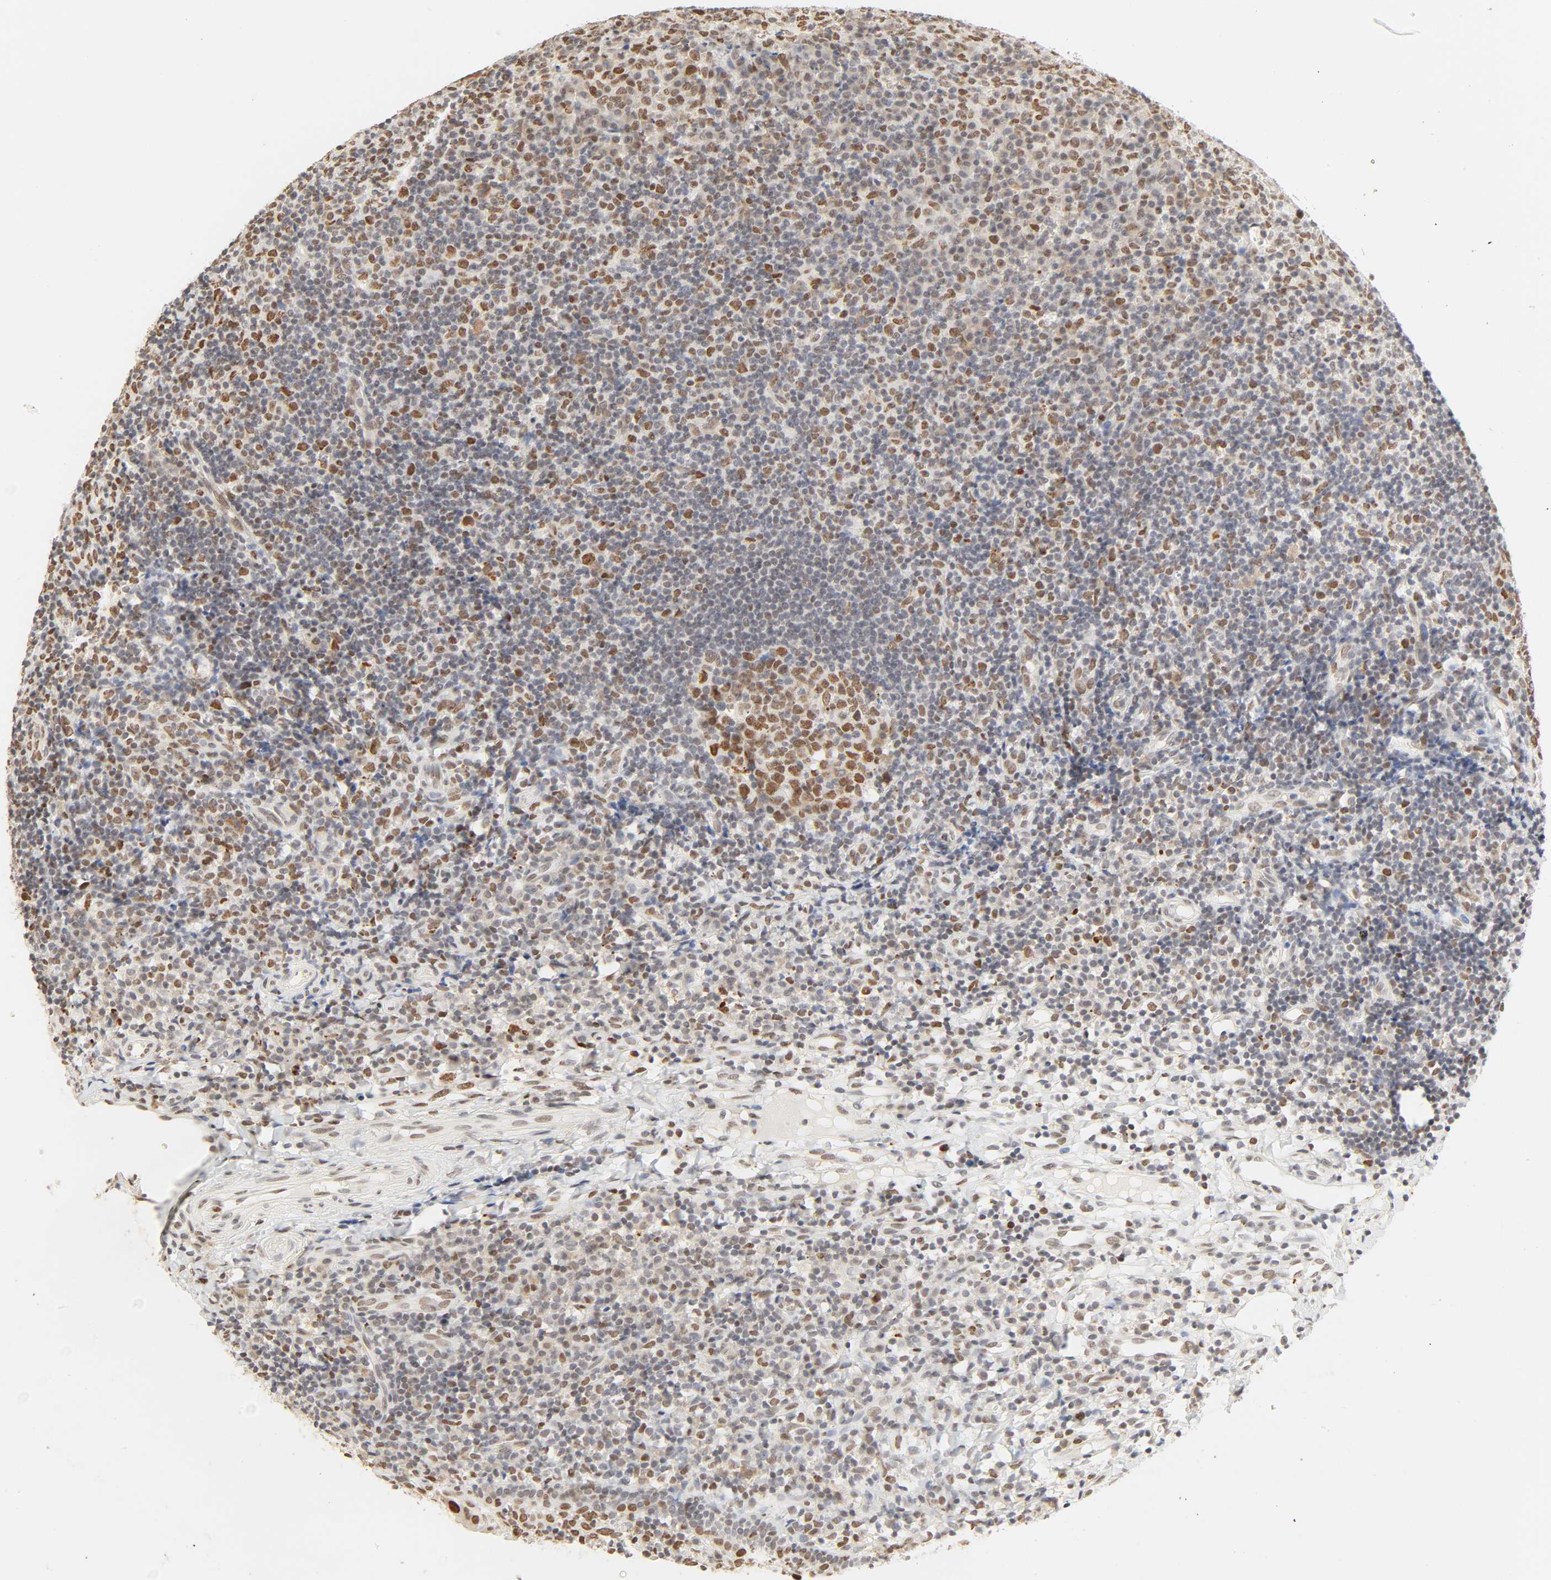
{"staining": {"intensity": "strong", "quantity": ">75%", "location": "nuclear"}, "tissue": "tonsil", "cell_type": "Germinal center cells", "image_type": "normal", "snomed": [{"axis": "morphology", "description": "Normal tissue, NOS"}, {"axis": "topography", "description": "Tonsil"}], "caption": "A brown stain highlights strong nuclear positivity of a protein in germinal center cells of unremarkable human tonsil. The protein of interest is shown in brown color, while the nuclei are stained blue.", "gene": "DAZAP1", "patient": {"sex": "female", "age": 40}}